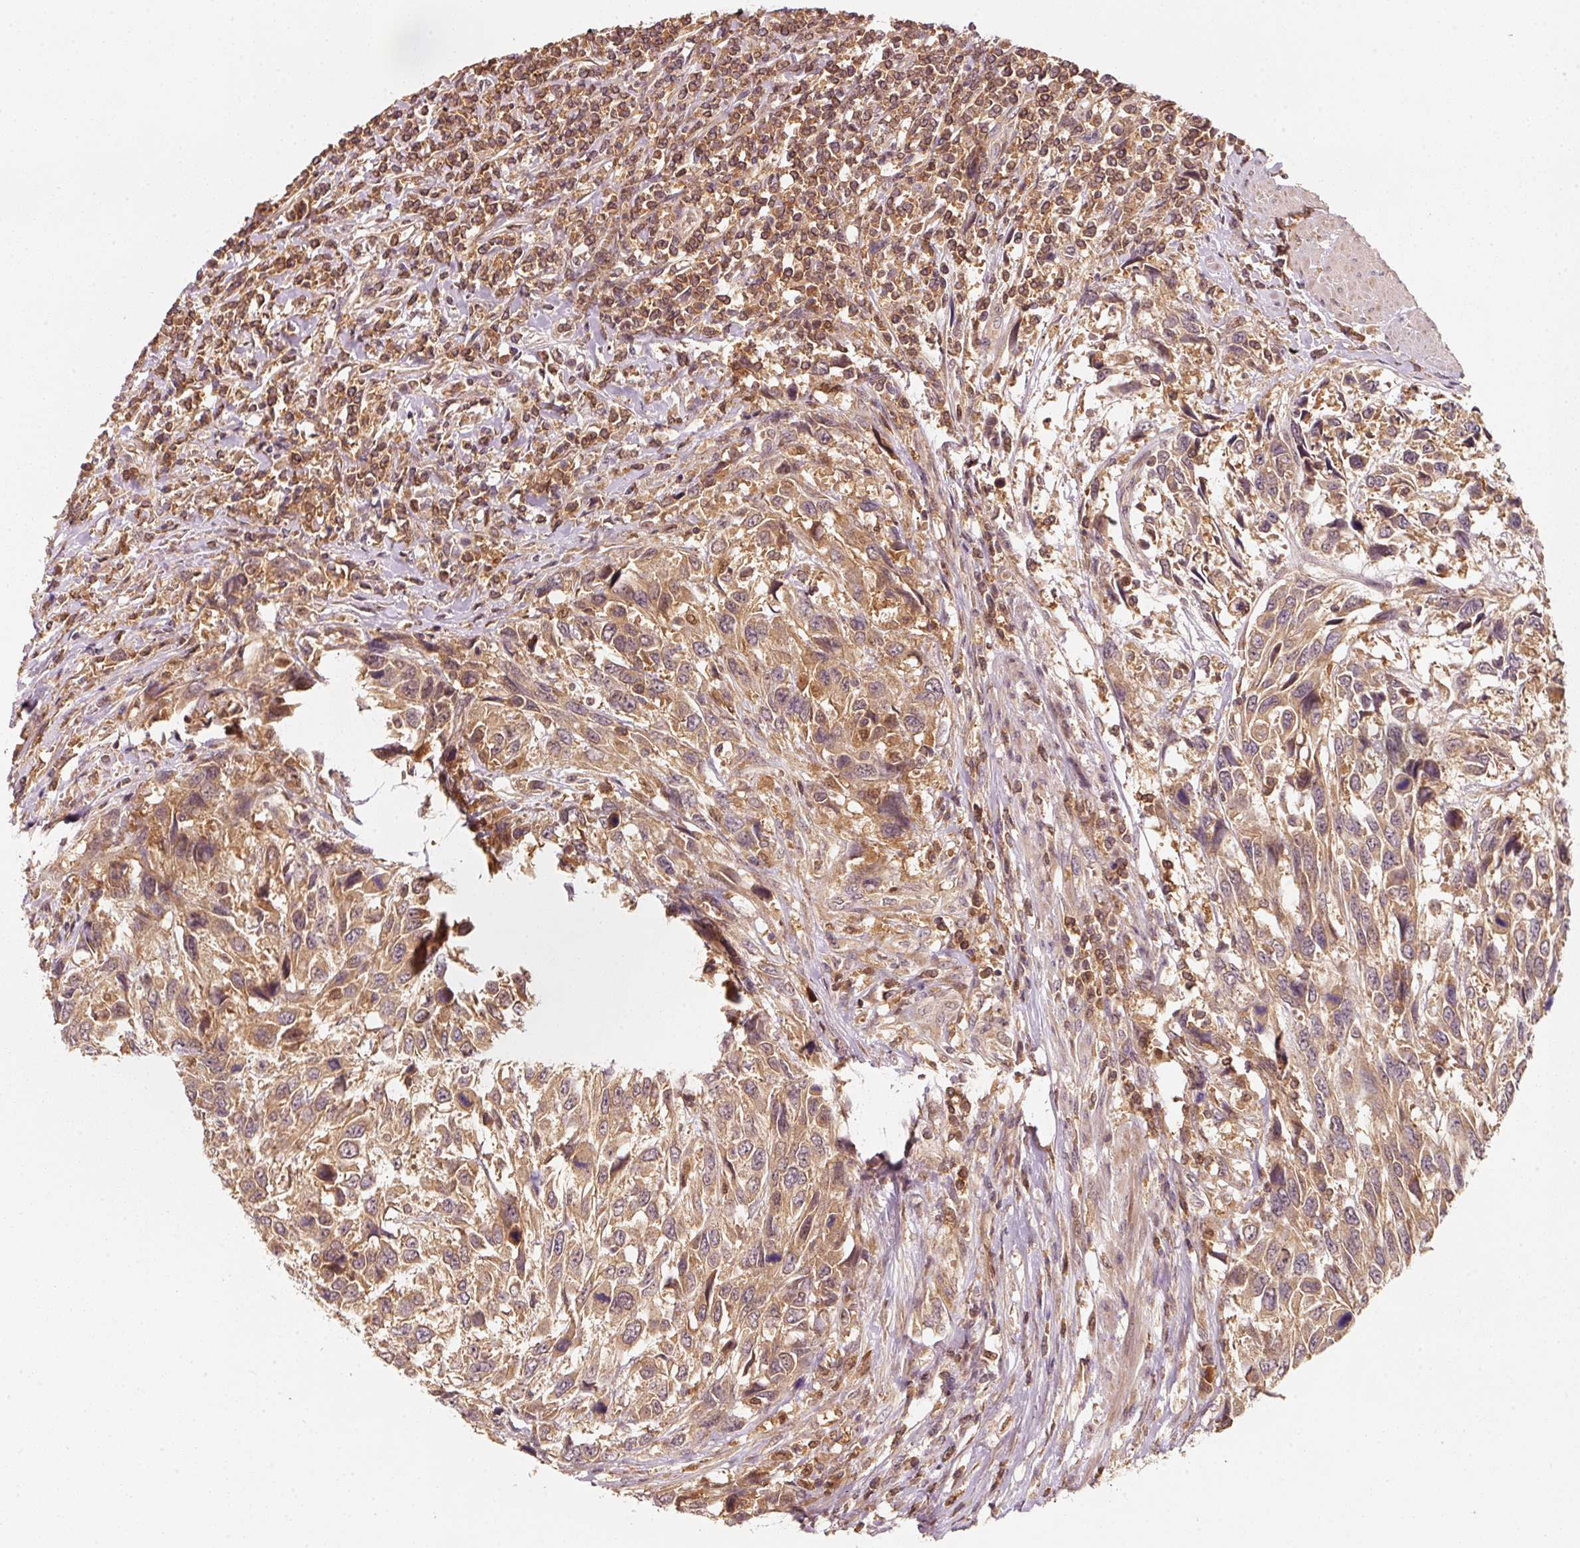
{"staining": {"intensity": "moderate", "quantity": ">75%", "location": "cytoplasmic/membranous"}, "tissue": "urothelial cancer", "cell_type": "Tumor cells", "image_type": "cancer", "snomed": [{"axis": "morphology", "description": "Urothelial carcinoma, High grade"}, {"axis": "topography", "description": "Urinary bladder"}], "caption": "High-magnification brightfield microscopy of urothelial carcinoma (high-grade) stained with DAB (brown) and counterstained with hematoxylin (blue). tumor cells exhibit moderate cytoplasmic/membranous expression is present in about>75% of cells. The staining is performed using DAB brown chromogen to label protein expression. The nuclei are counter-stained blue using hematoxylin.", "gene": "RRAS2", "patient": {"sex": "female", "age": 70}}